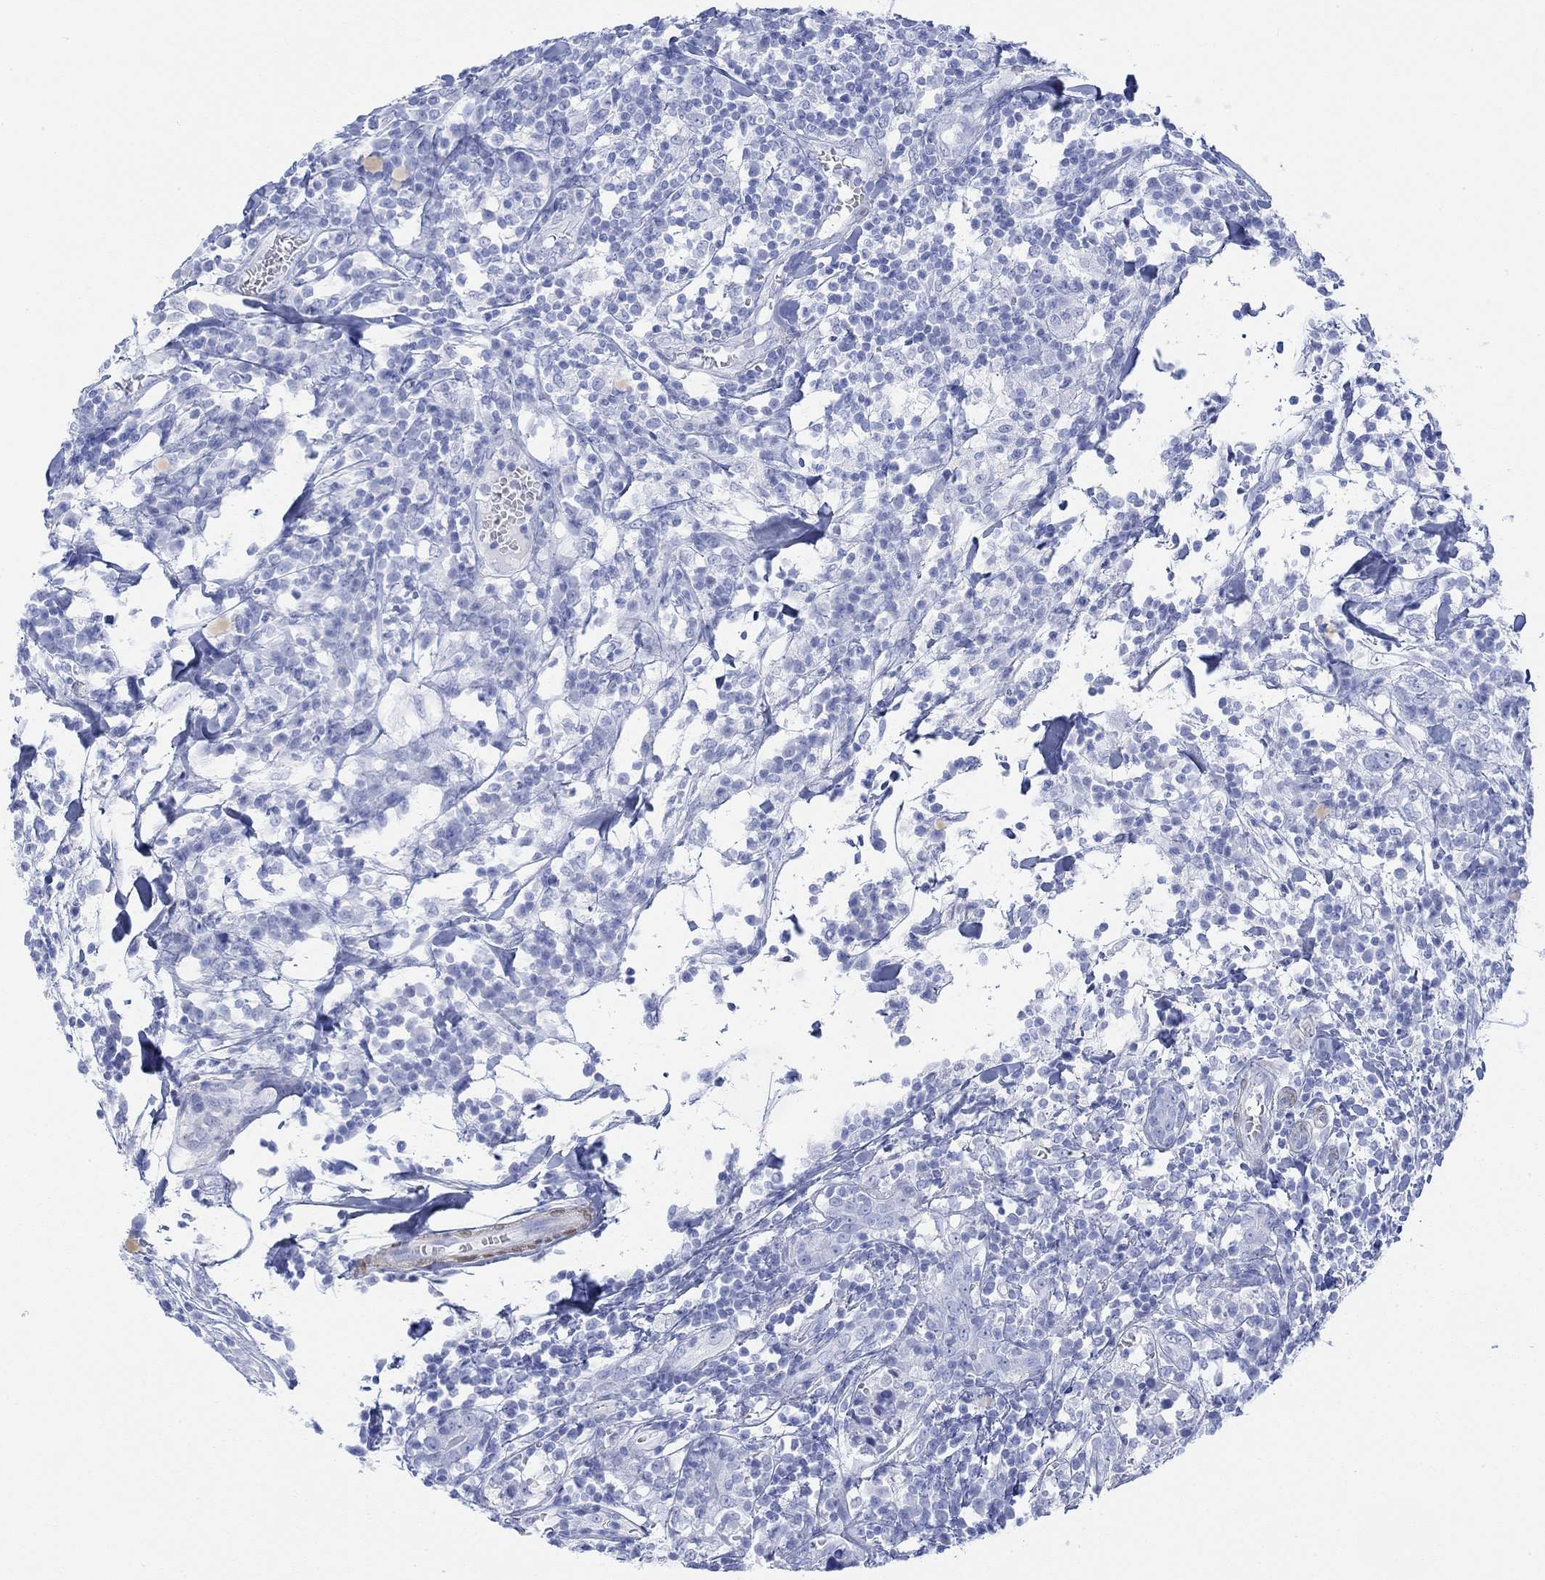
{"staining": {"intensity": "negative", "quantity": "none", "location": "none"}, "tissue": "breast cancer", "cell_type": "Tumor cells", "image_type": "cancer", "snomed": [{"axis": "morphology", "description": "Duct carcinoma"}, {"axis": "topography", "description": "Breast"}], "caption": "IHC of breast cancer (invasive ductal carcinoma) displays no expression in tumor cells. Nuclei are stained in blue.", "gene": "TPPP3", "patient": {"sex": "female", "age": 30}}